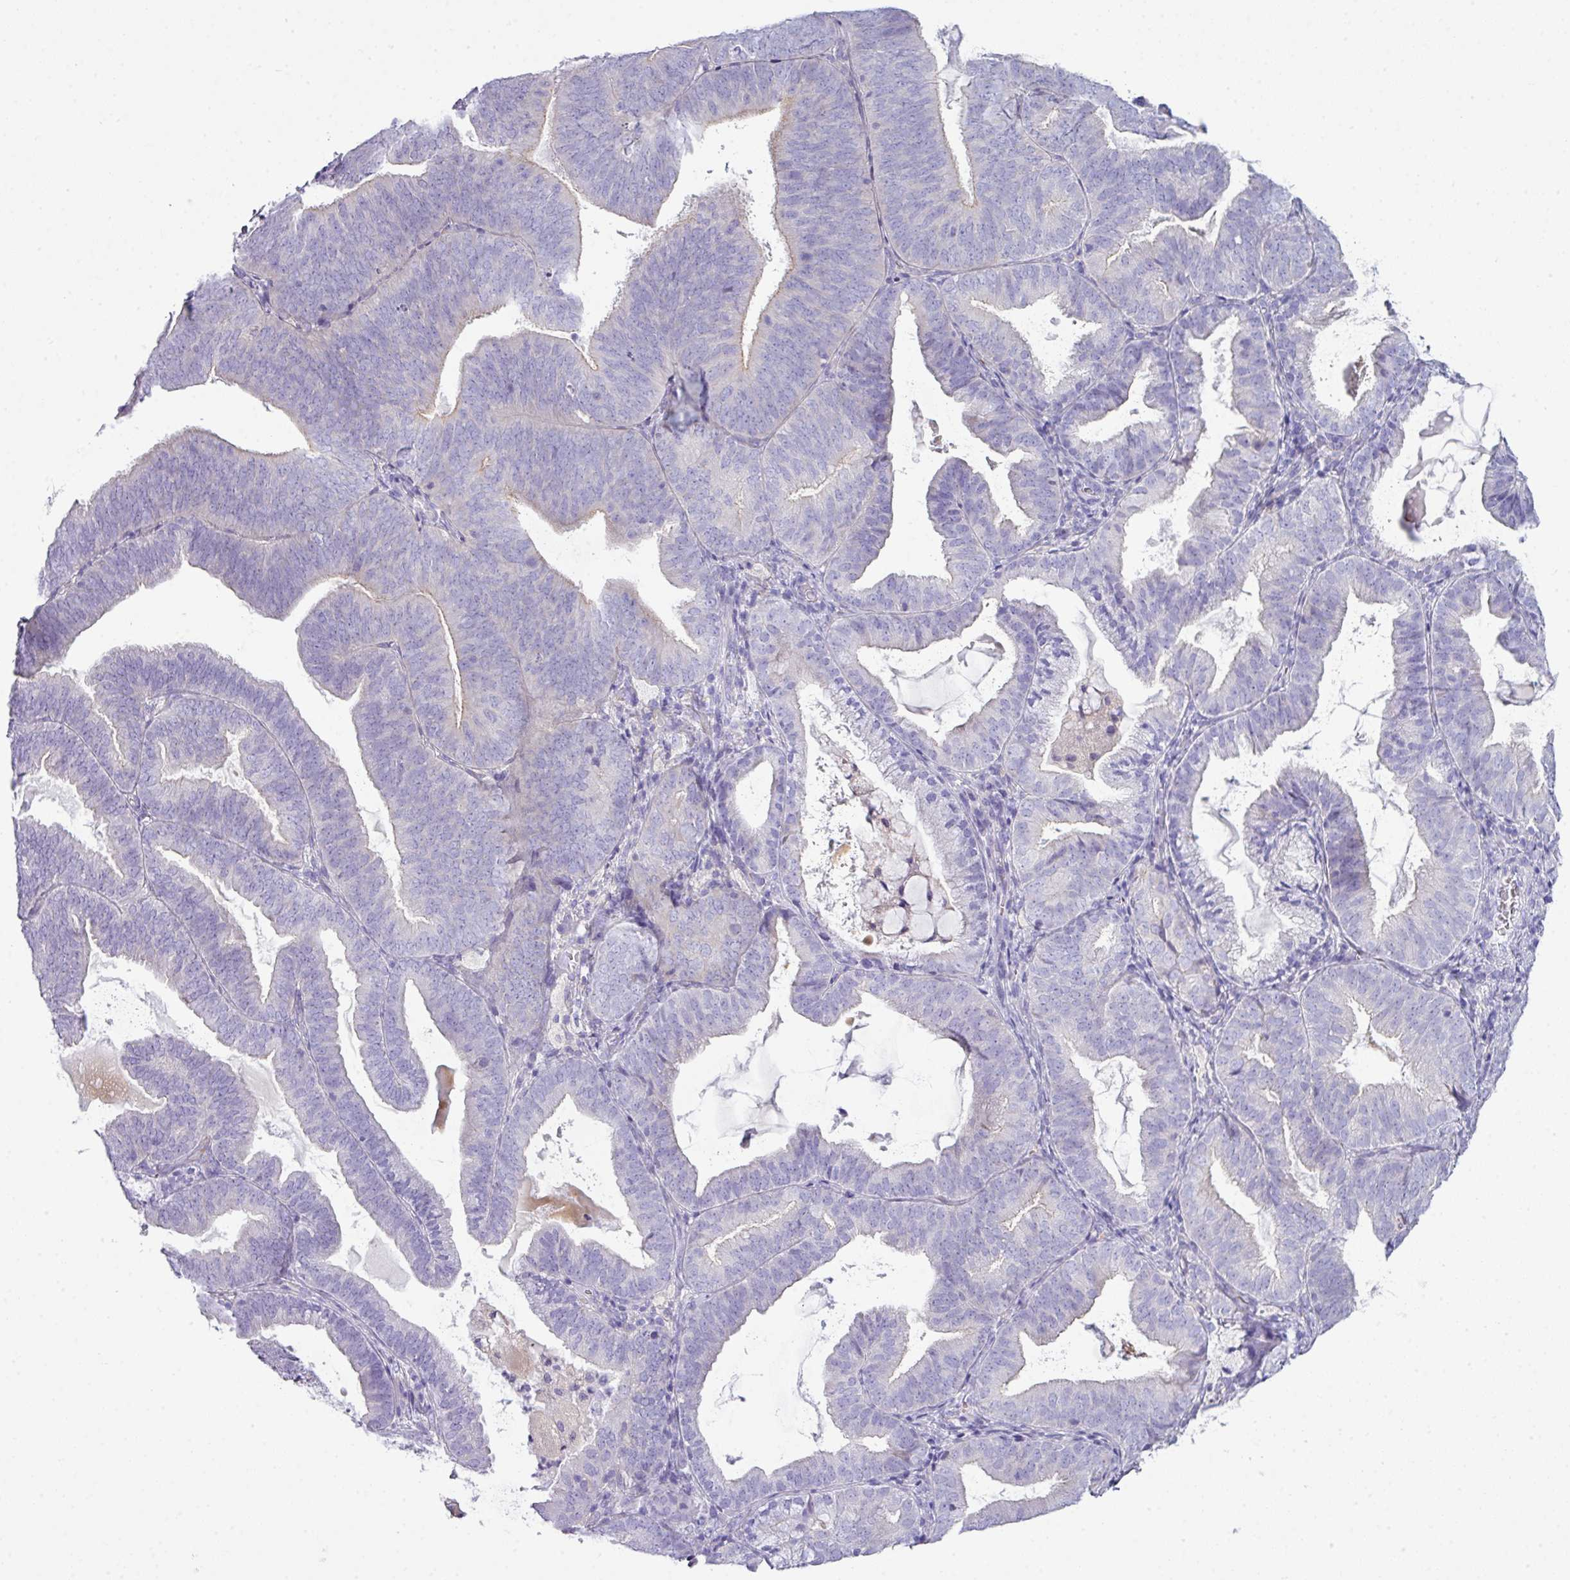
{"staining": {"intensity": "negative", "quantity": "none", "location": "none"}, "tissue": "endometrial cancer", "cell_type": "Tumor cells", "image_type": "cancer", "snomed": [{"axis": "morphology", "description": "Adenocarcinoma, NOS"}, {"axis": "topography", "description": "Endometrium"}], "caption": "Immunohistochemistry image of neoplastic tissue: adenocarcinoma (endometrial) stained with DAB (3,3'-diaminobenzidine) displays no significant protein expression in tumor cells.", "gene": "ABCC5", "patient": {"sex": "female", "age": 80}}